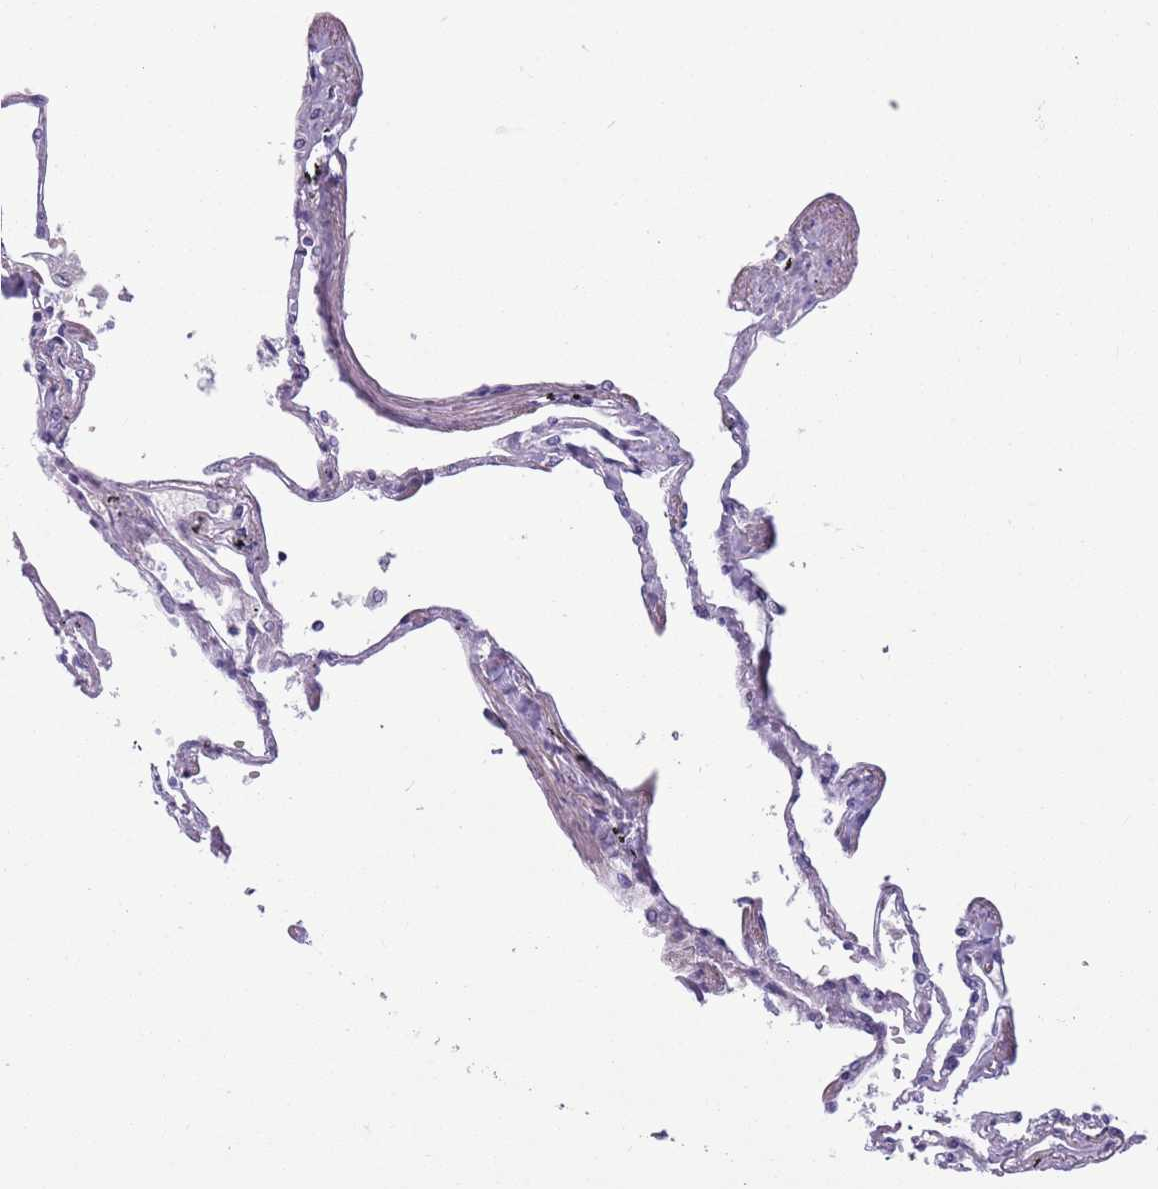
{"staining": {"intensity": "negative", "quantity": "none", "location": "none"}, "tissue": "lung", "cell_type": "Alveolar cells", "image_type": "normal", "snomed": [{"axis": "morphology", "description": "Normal tissue, NOS"}, {"axis": "topography", "description": "Lung"}], "caption": "High power microscopy image of an immunohistochemistry micrograph of unremarkable lung, revealing no significant expression in alveolar cells.", "gene": "ADCY7", "patient": {"sex": "female", "age": 67}}